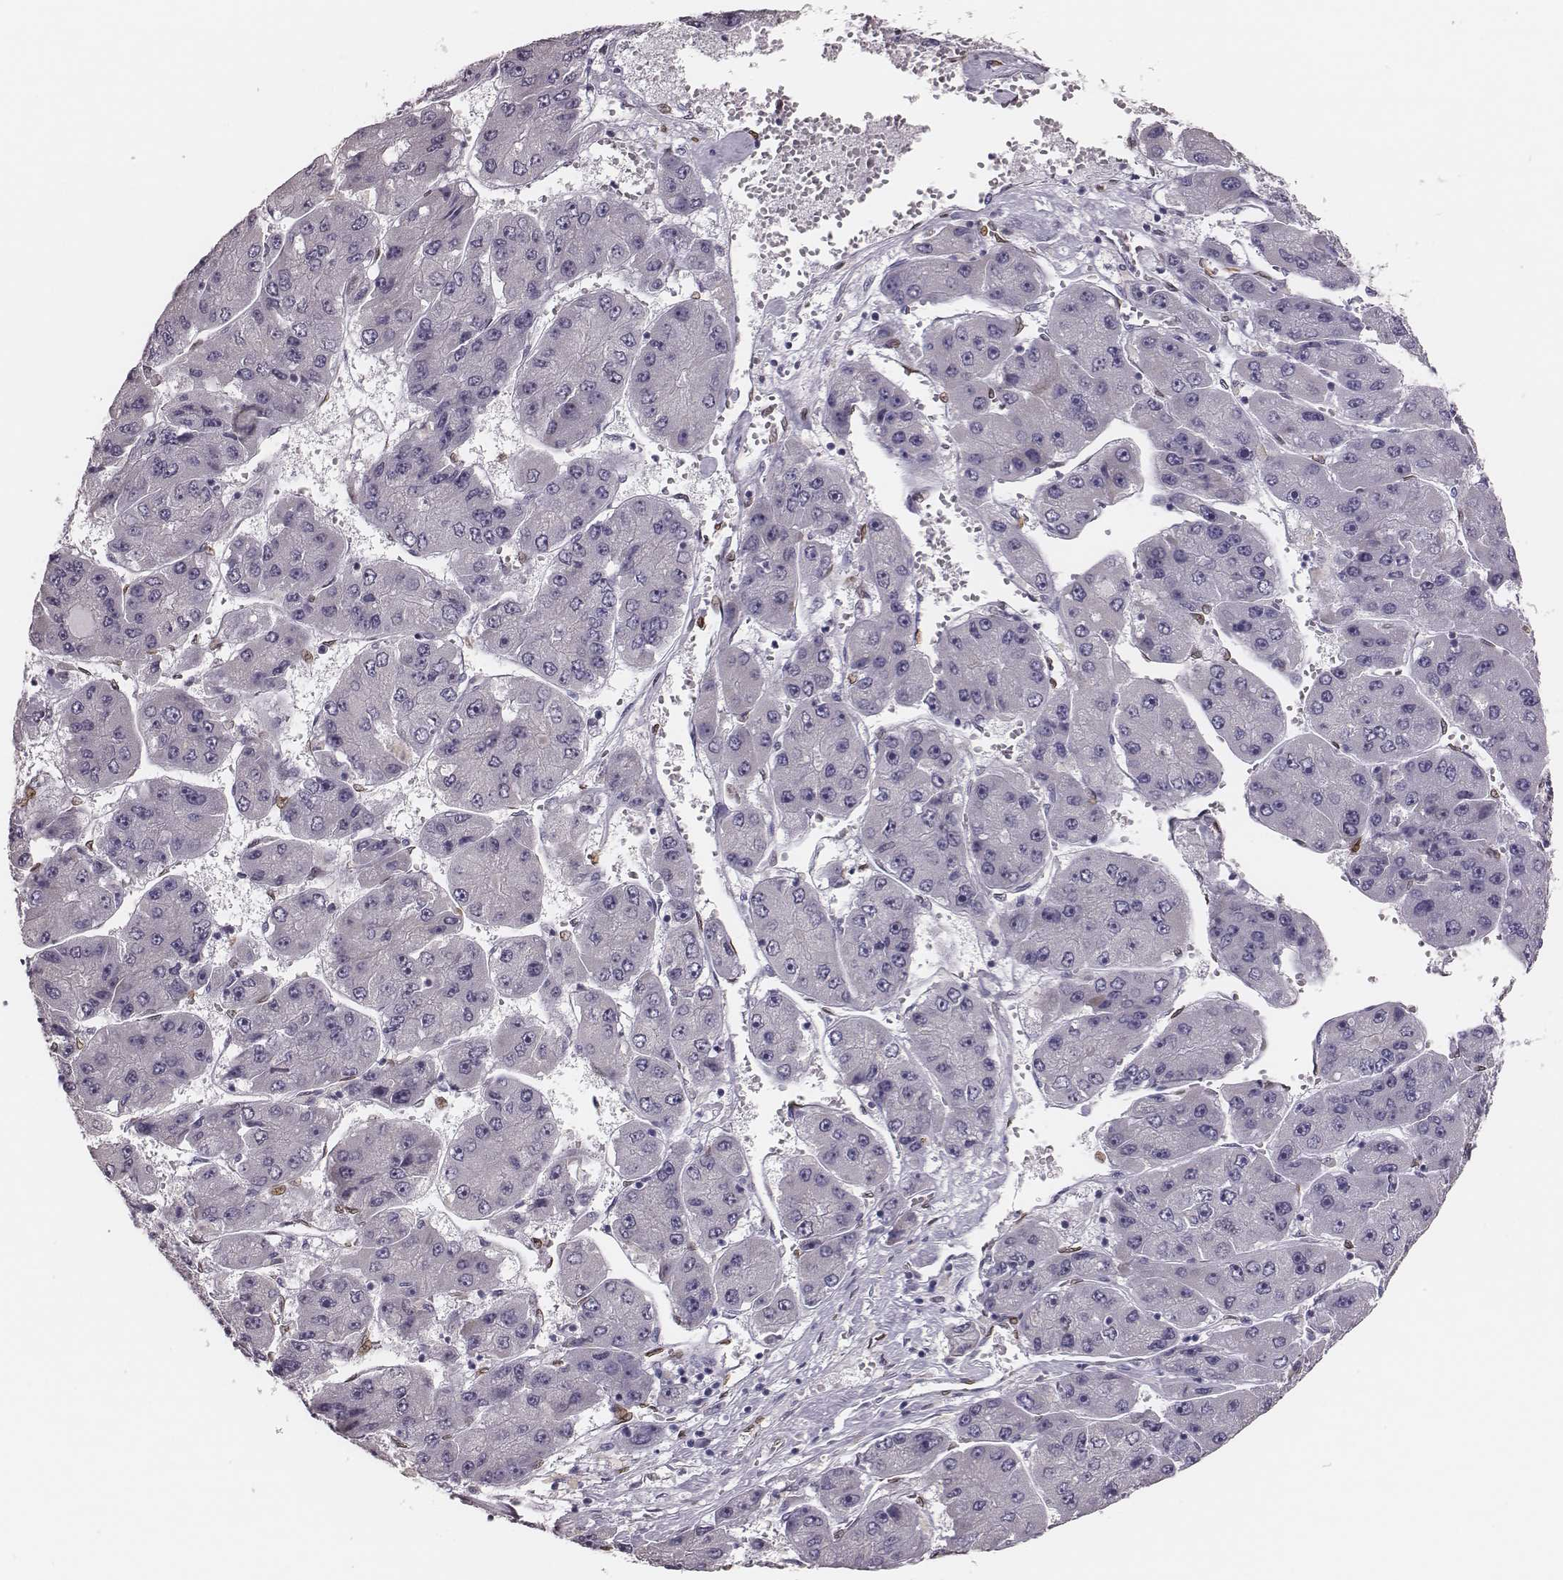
{"staining": {"intensity": "negative", "quantity": "none", "location": "none"}, "tissue": "liver cancer", "cell_type": "Tumor cells", "image_type": "cancer", "snomed": [{"axis": "morphology", "description": "Carcinoma, Hepatocellular, NOS"}, {"axis": "topography", "description": "Liver"}], "caption": "Immunohistochemical staining of human liver hepatocellular carcinoma exhibits no significant expression in tumor cells.", "gene": "ADGRF4", "patient": {"sex": "female", "age": 61}}